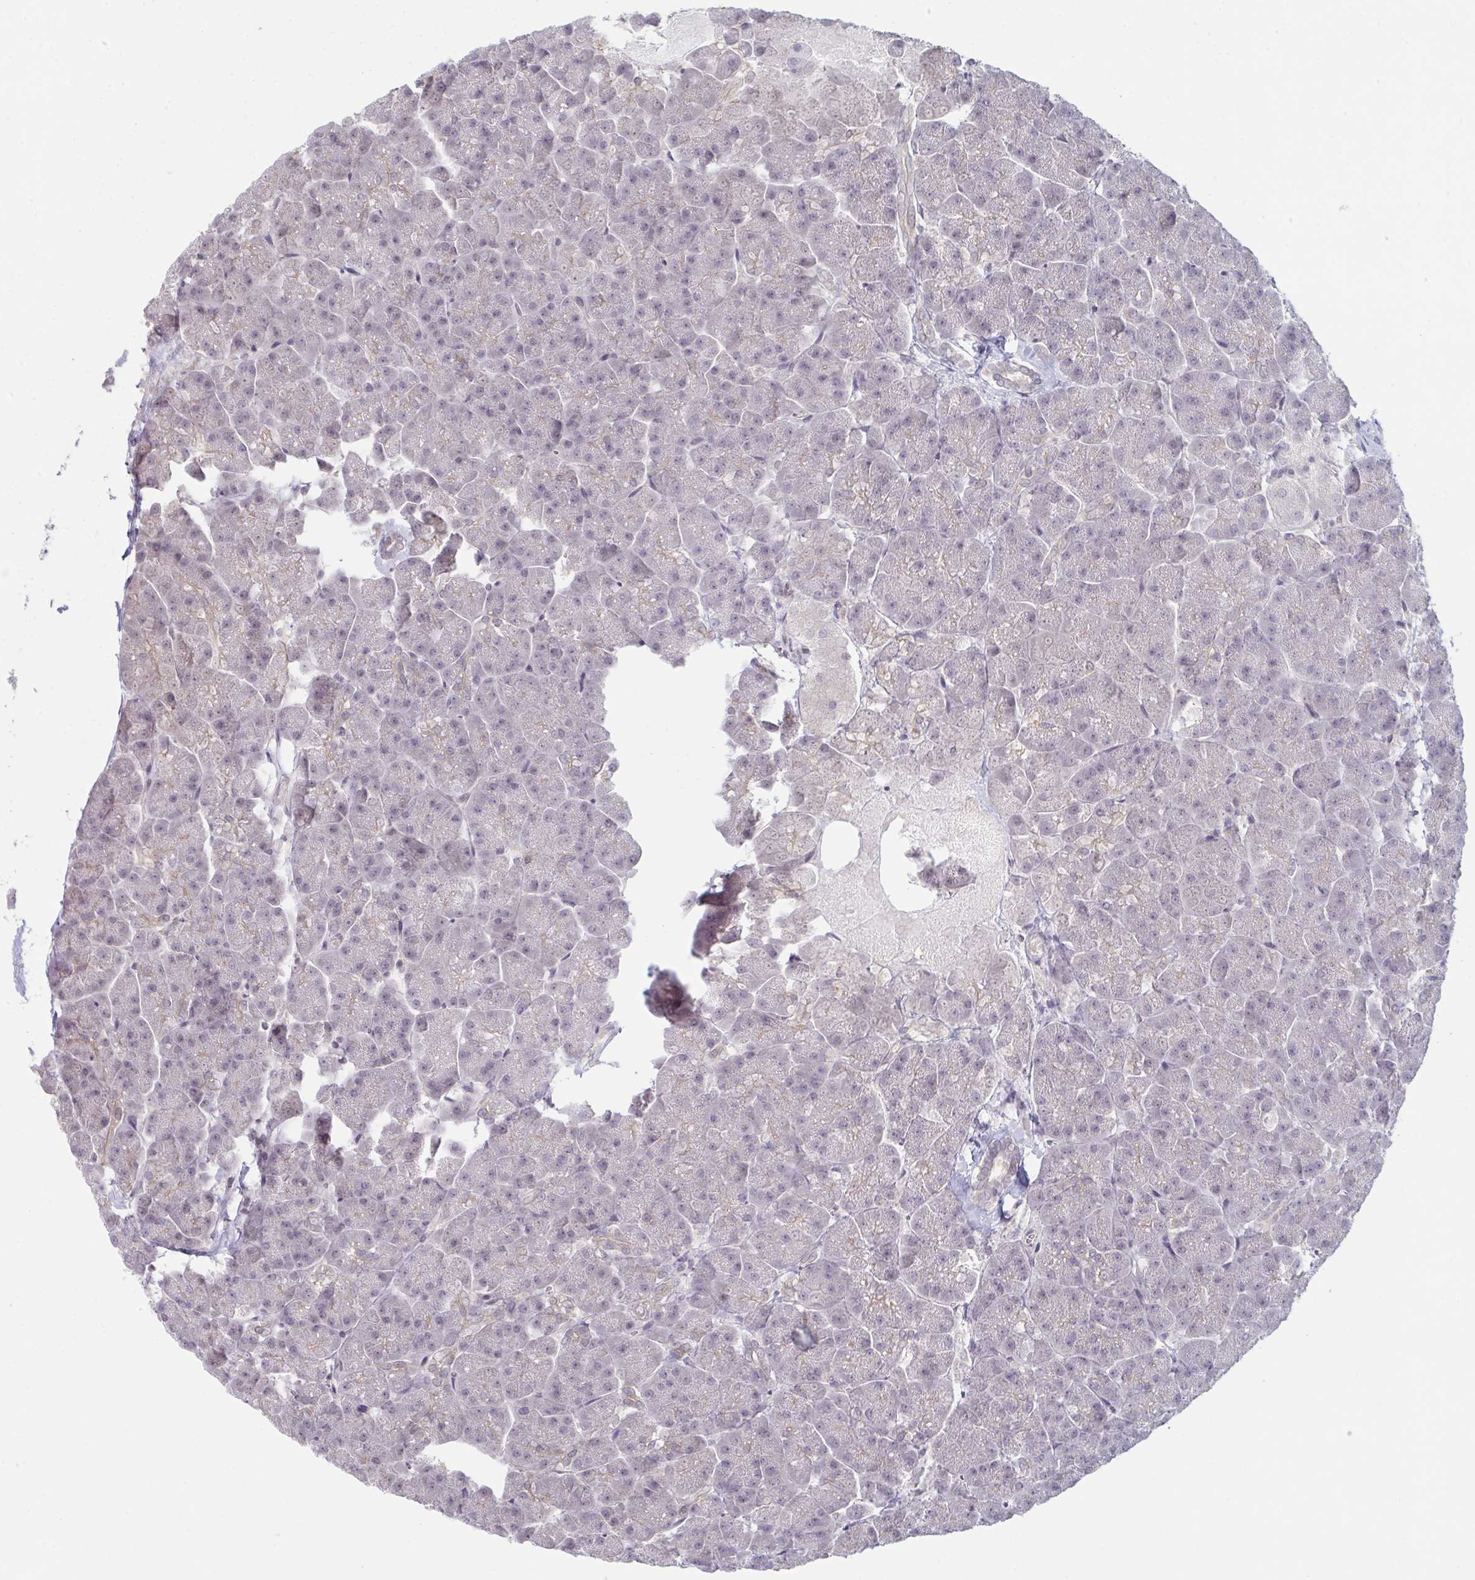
{"staining": {"intensity": "negative", "quantity": "none", "location": "none"}, "tissue": "pancreas", "cell_type": "Exocrine glandular cells", "image_type": "normal", "snomed": [{"axis": "morphology", "description": "Normal tissue, NOS"}, {"axis": "topography", "description": "Pancreas"}, {"axis": "topography", "description": "Peripheral nerve tissue"}], "caption": "A high-resolution micrograph shows immunohistochemistry (IHC) staining of unremarkable pancreas, which exhibits no significant positivity in exocrine glandular cells.", "gene": "ZNF214", "patient": {"sex": "male", "age": 54}}